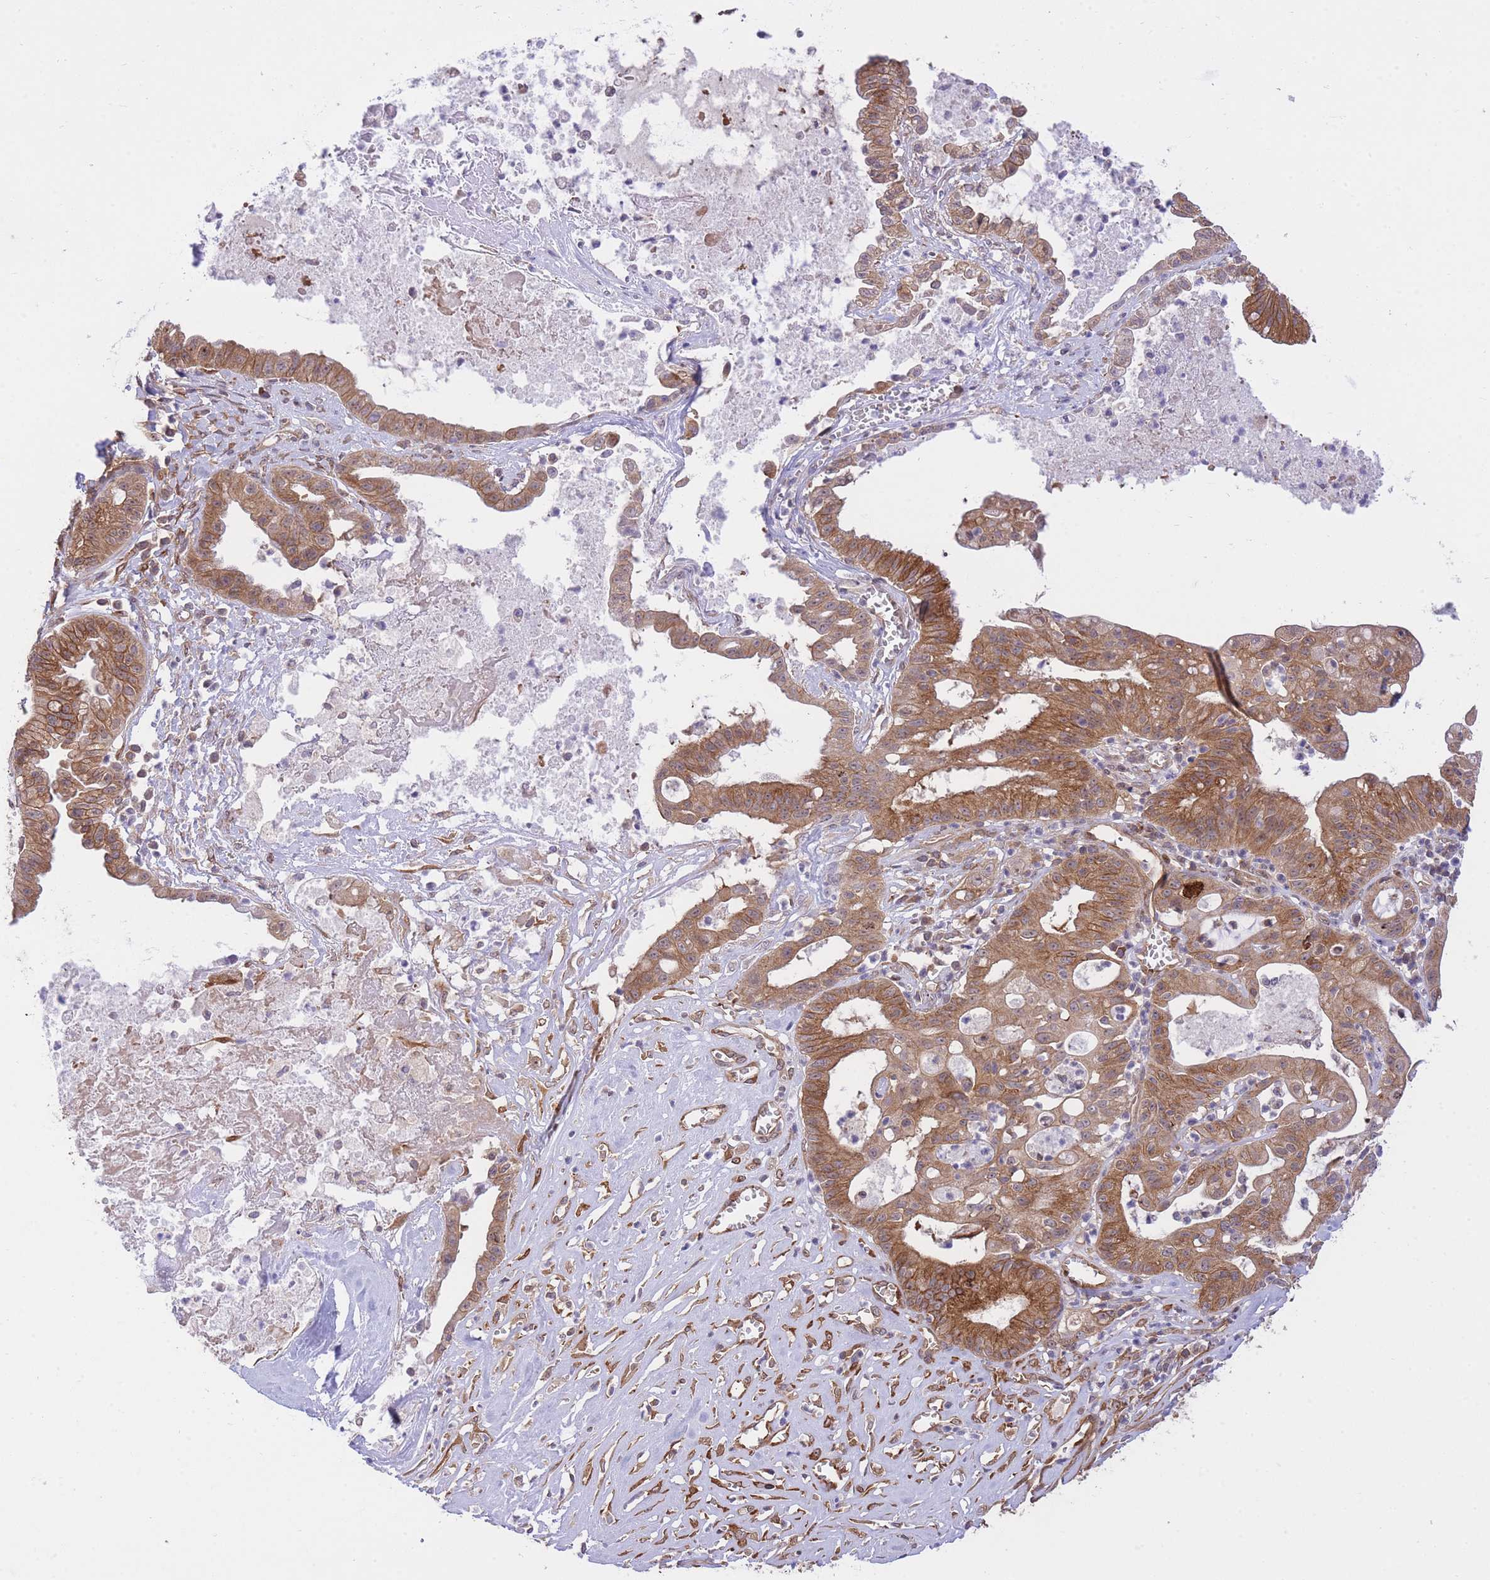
{"staining": {"intensity": "moderate", "quantity": ">75%", "location": "cytoplasmic/membranous"}, "tissue": "ovarian cancer", "cell_type": "Tumor cells", "image_type": "cancer", "snomed": [{"axis": "morphology", "description": "Cystadenocarcinoma, mucinous, NOS"}, {"axis": "topography", "description": "Ovary"}], "caption": "Immunohistochemistry (IHC) image of neoplastic tissue: mucinous cystadenocarcinoma (ovarian) stained using immunohistochemistry (IHC) exhibits medium levels of moderate protein expression localized specifically in the cytoplasmic/membranous of tumor cells, appearing as a cytoplasmic/membranous brown color.", "gene": "EXOSC8", "patient": {"sex": "female", "age": 70}}